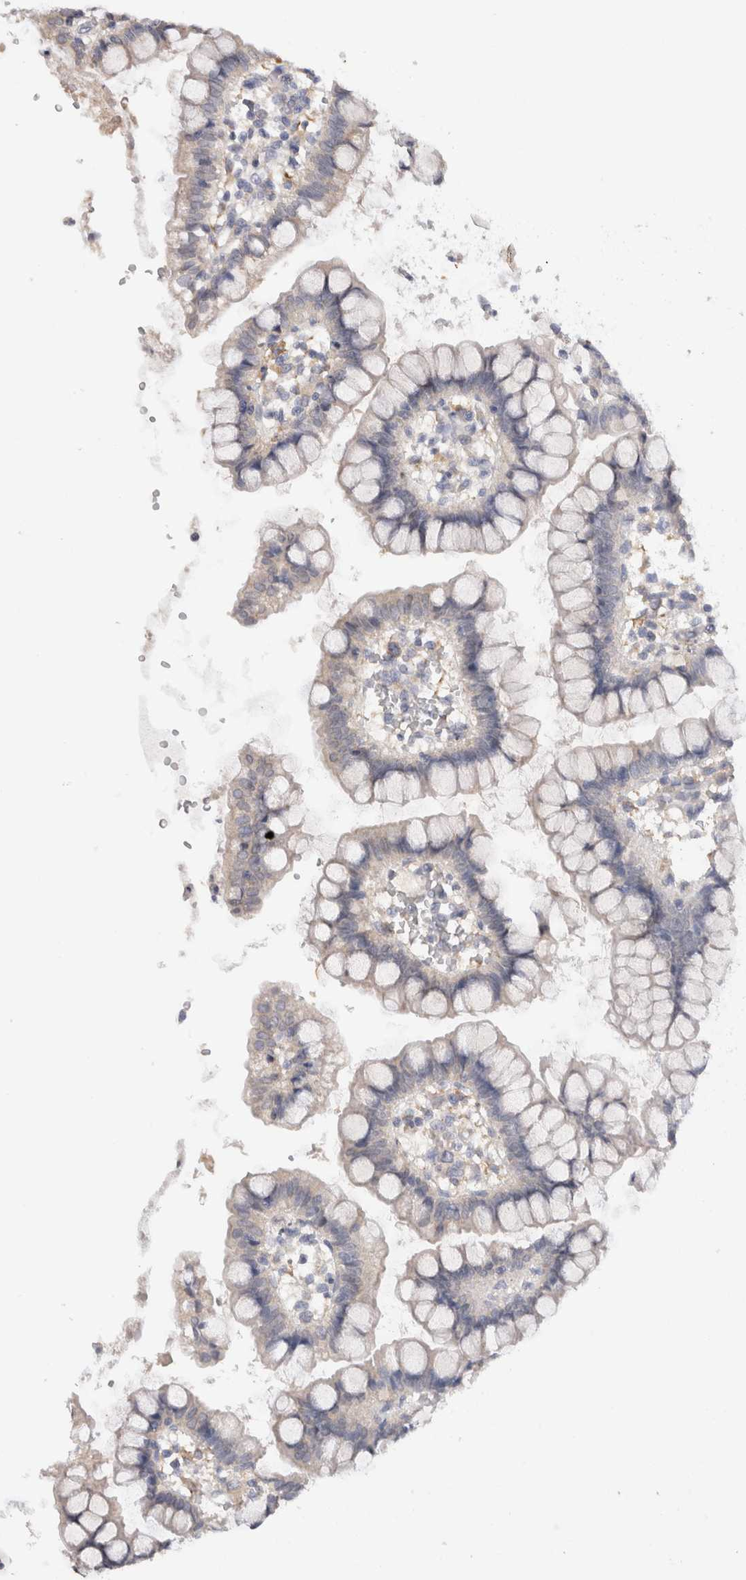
{"staining": {"intensity": "weak", "quantity": "<25%", "location": "cytoplasmic/membranous"}, "tissue": "small intestine", "cell_type": "Glandular cells", "image_type": "normal", "snomed": [{"axis": "morphology", "description": "Normal tissue, NOS"}, {"axis": "morphology", "description": "Developmental malformation"}, {"axis": "topography", "description": "Small intestine"}], "caption": "This is an immunohistochemistry micrograph of normal small intestine. There is no staining in glandular cells.", "gene": "VSIG4", "patient": {"sex": "male"}}